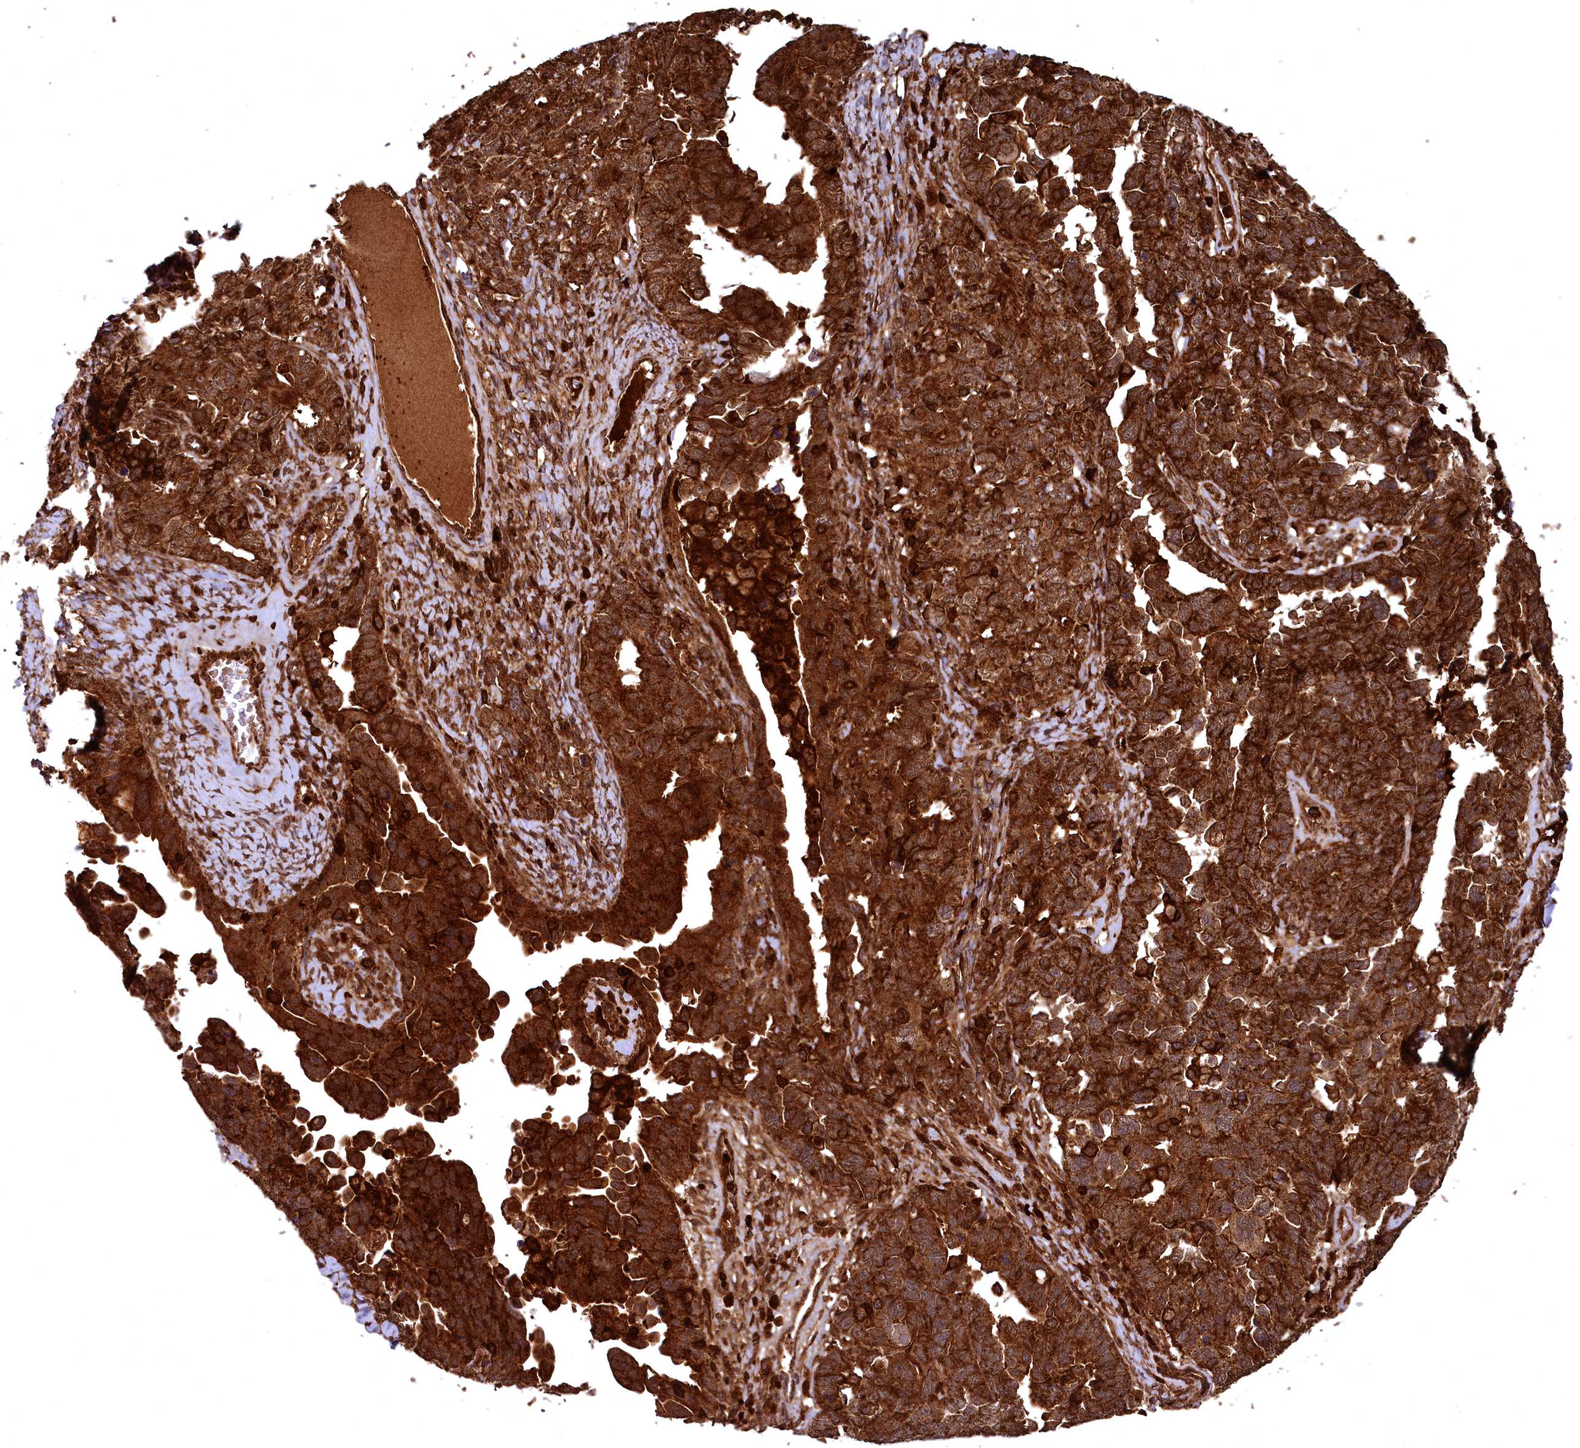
{"staining": {"intensity": "strong", "quantity": ">75%", "location": "cytoplasmic/membranous"}, "tissue": "ovarian cancer", "cell_type": "Tumor cells", "image_type": "cancer", "snomed": [{"axis": "morphology", "description": "Carcinoma, endometroid"}, {"axis": "topography", "description": "Ovary"}], "caption": "The immunohistochemical stain labels strong cytoplasmic/membranous expression in tumor cells of ovarian endometroid carcinoma tissue.", "gene": "STUB1", "patient": {"sex": "female", "age": 62}}